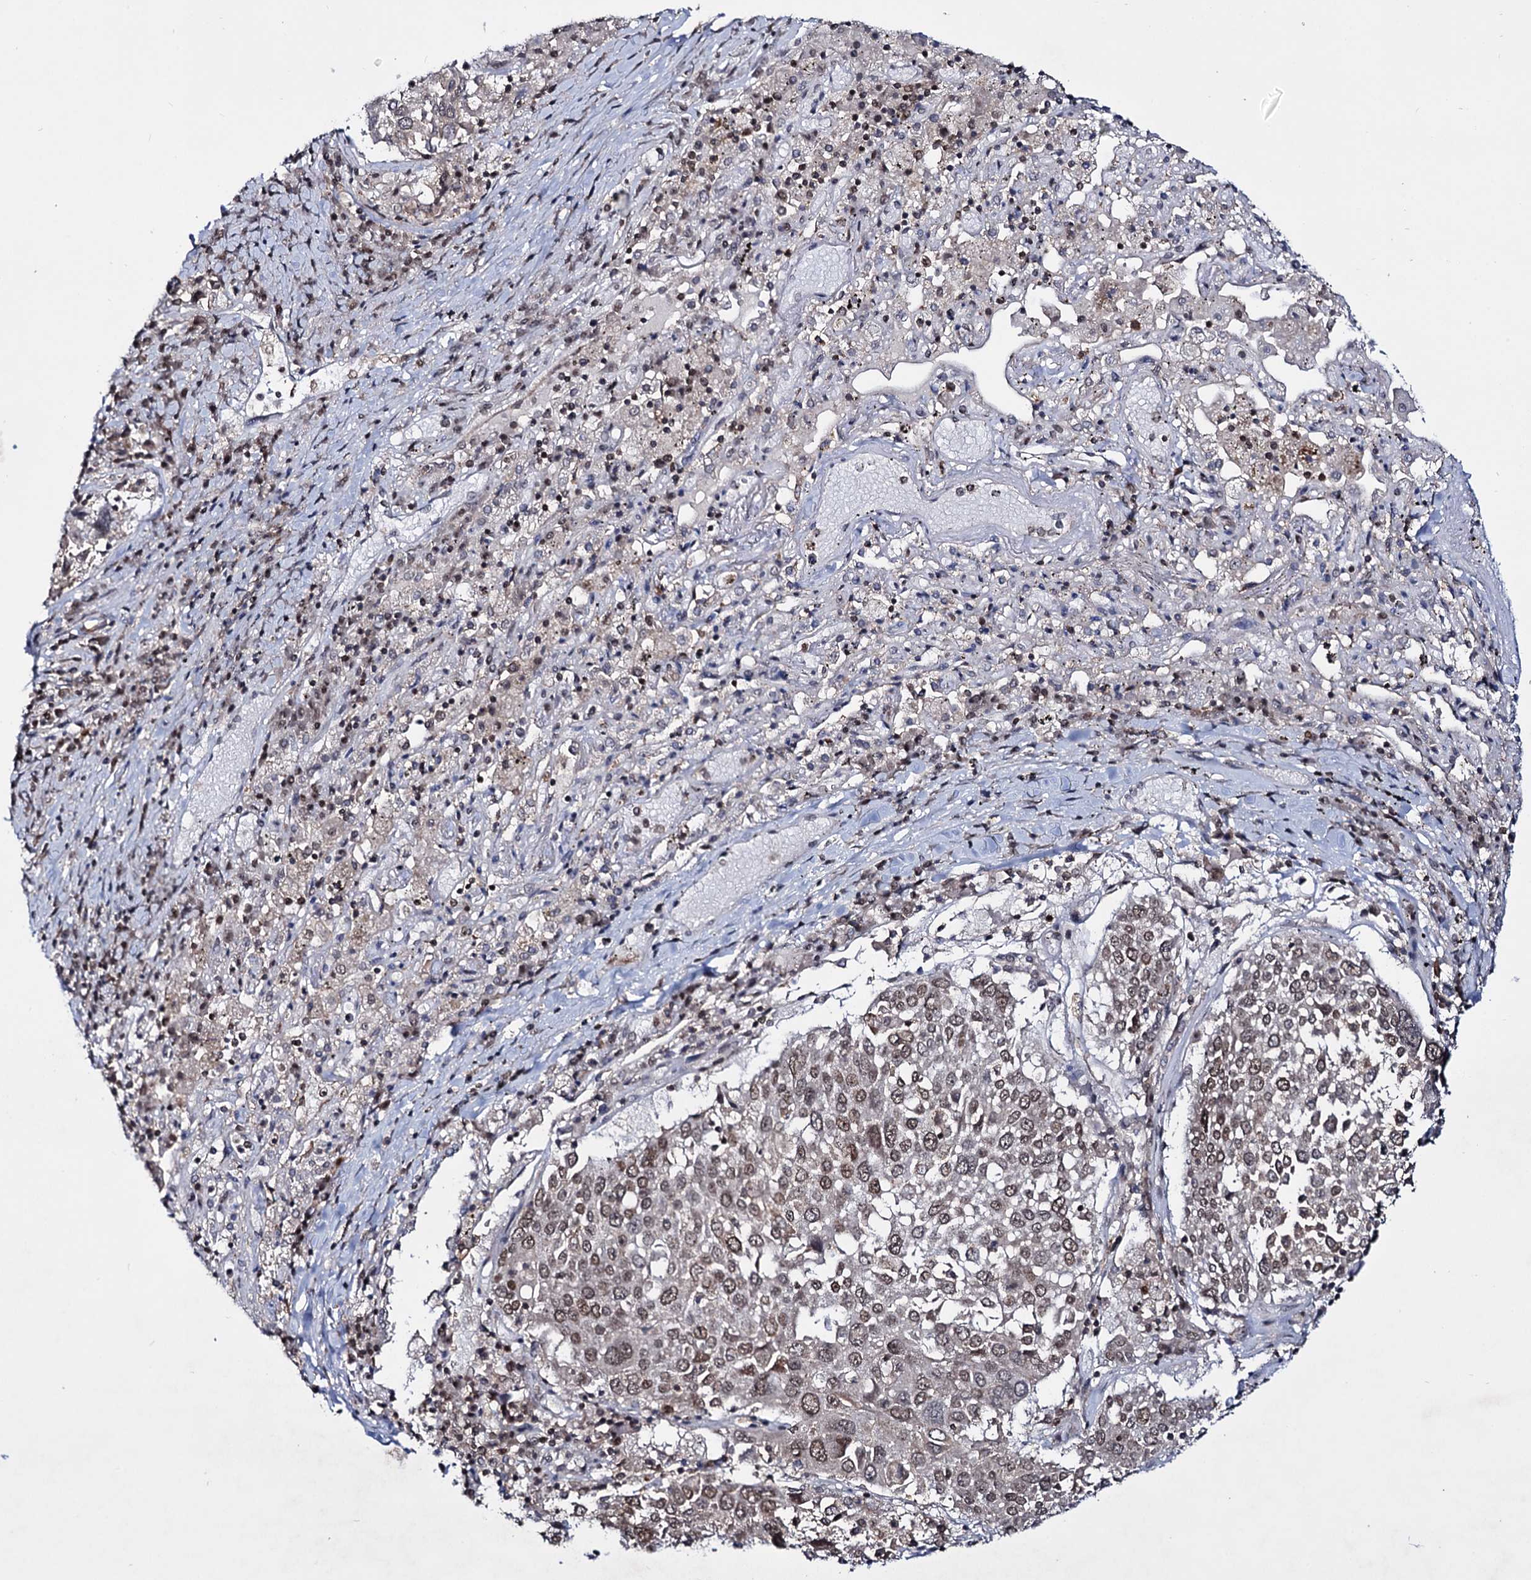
{"staining": {"intensity": "weak", "quantity": ">75%", "location": "nuclear"}, "tissue": "lung cancer", "cell_type": "Tumor cells", "image_type": "cancer", "snomed": [{"axis": "morphology", "description": "Squamous cell carcinoma, NOS"}, {"axis": "topography", "description": "Lung"}], "caption": "A low amount of weak nuclear expression is identified in about >75% of tumor cells in lung cancer (squamous cell carcinoma) tissue. The staining was performed using DAB to visualize the protein expression in brown, while the nuclei were stained in blue with hematoxylin (Magnification: 20x).", "gene": "SMCHD1", "patient": {"sex": "male", "age": 65}}